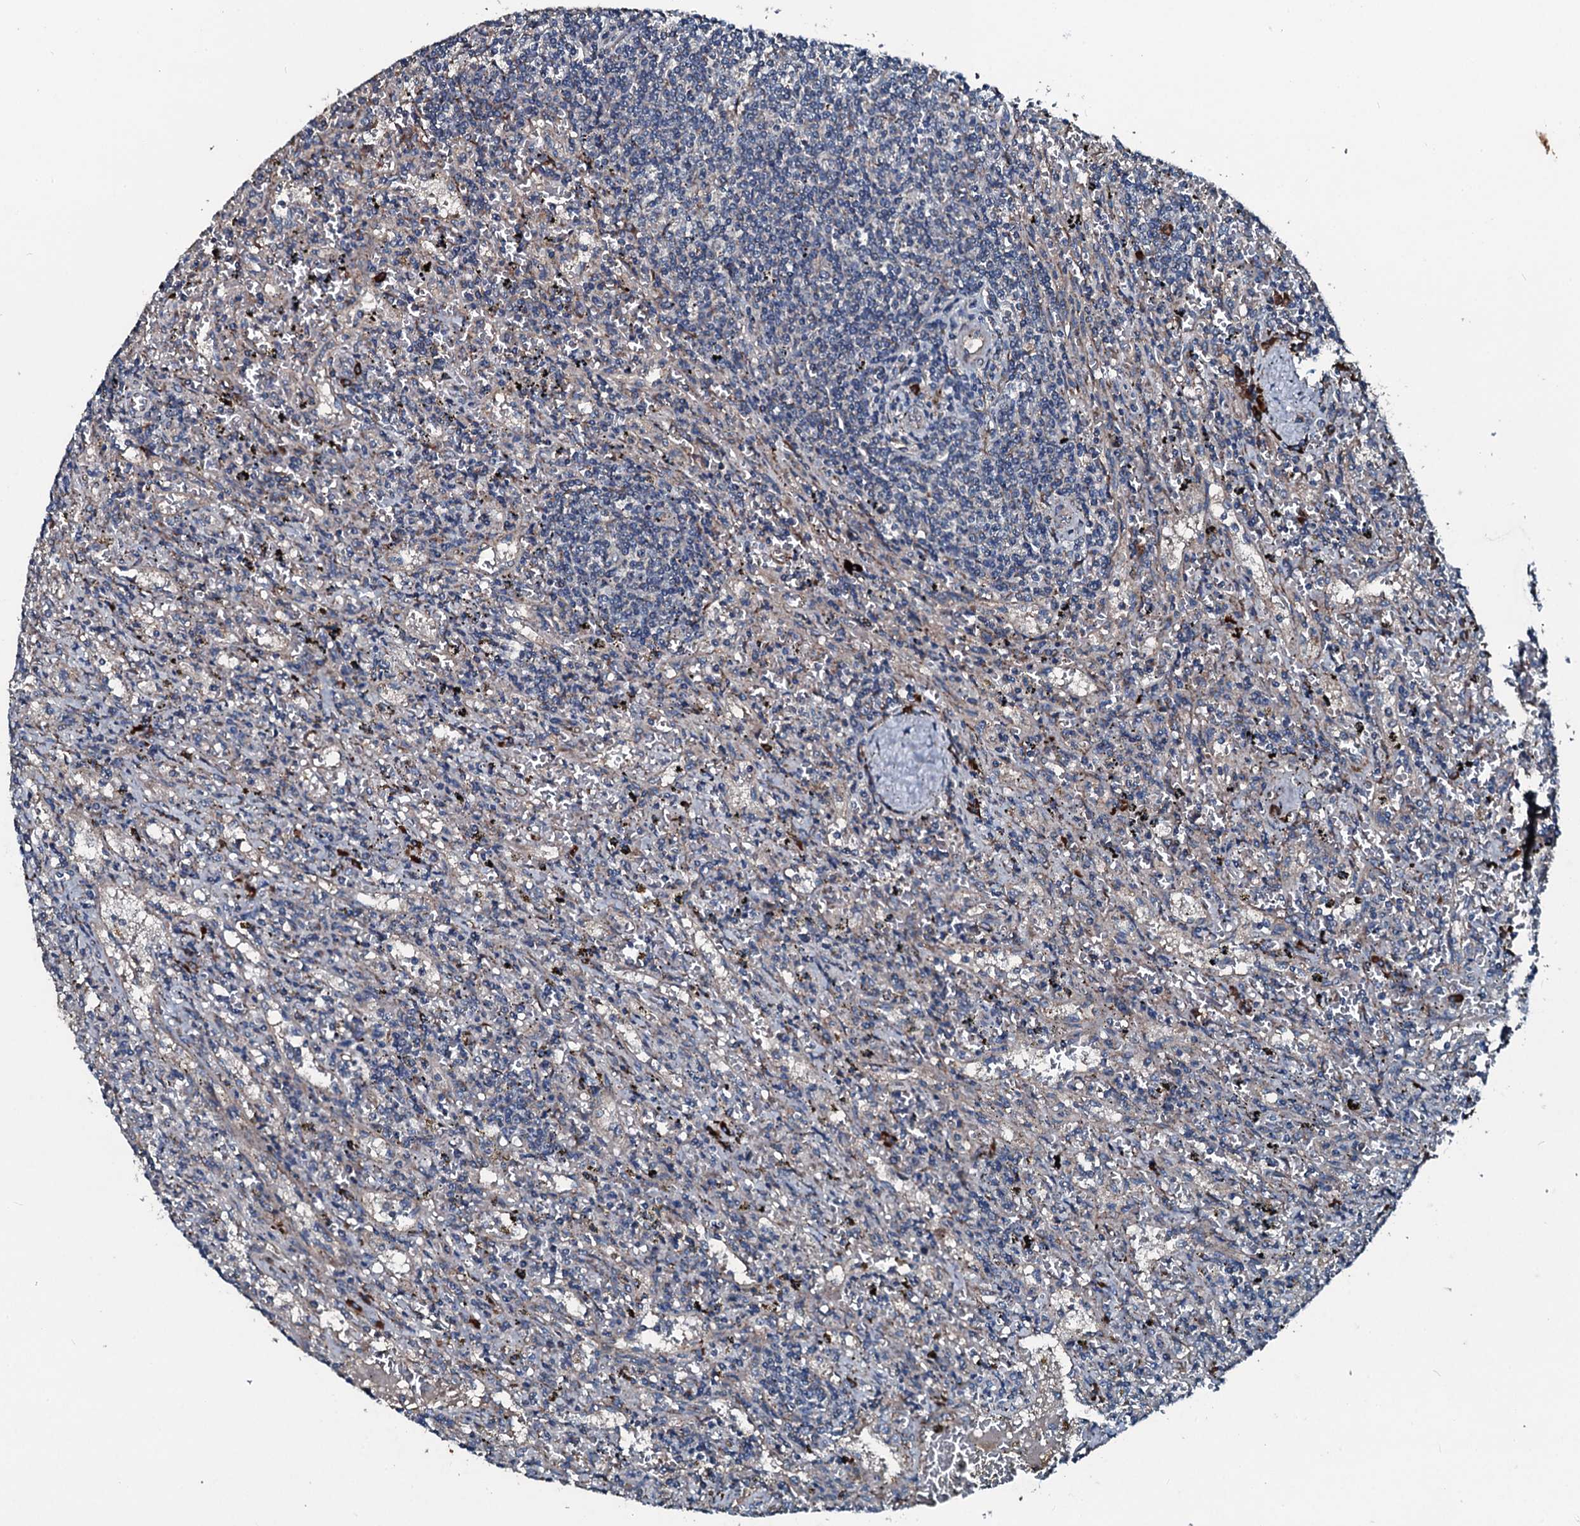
{"staining": {"intensity": "negative", "quantity": "none", "location": "none"}, "tissue": "lymphoma", "cell_type": "Tumor cells", "image_type": "cancer", "snomed": [{"axis": "morphology", "description": "Malignant lymphoma, non-Hodgkin's type, Low grade"}, {"axis": "topography", "description": "Spleen"}], "caption": "Lymphoma was stained to show a protein in brown. There is no significant positivity in tumor cells.", "gene": "ACSS3", "patient": {"sex": "male", "age": 76}}